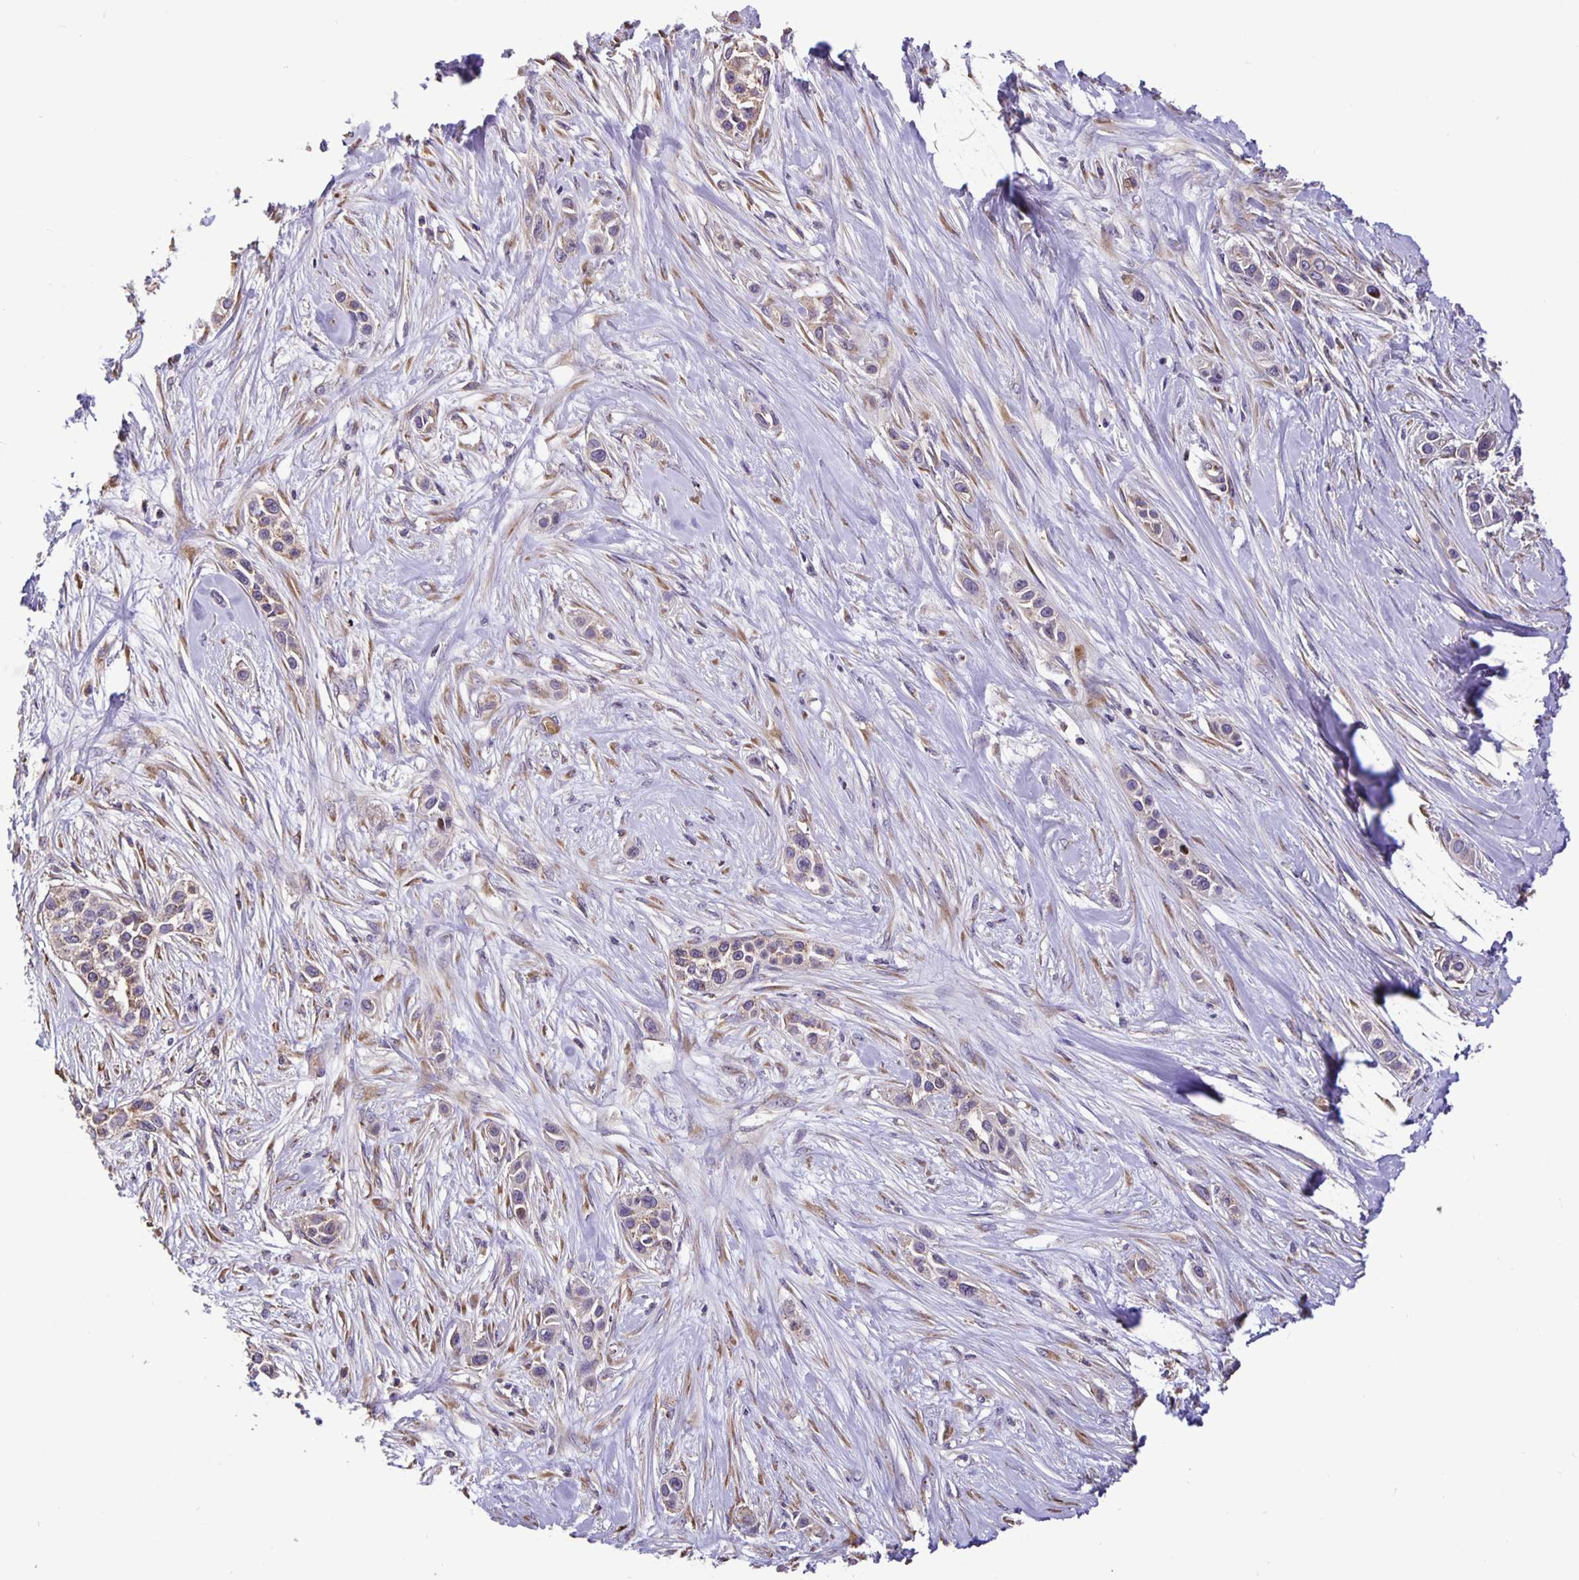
{"staining": {"intensity": "weak", "quantity": ">75%", "location": "cytoplasmic/membranous"}, "tissue": "skin cancer", "cell_type": "Tumor cells", "image_type": "cancer", "snomed": [{"axis": "morphology", "description": "Squamous cell carcinoma, NOS"}, {"axis": "topography", "description": "Skin"}], "caption": "This micrograph exhibits IHC staining of human skin squamous cell carcinoma, with low weak cytoplasmic/membranous staining in about >75% of tumor cells.", "gene": "TMEM71", "patient": {"sex": "female", "age": 69}}